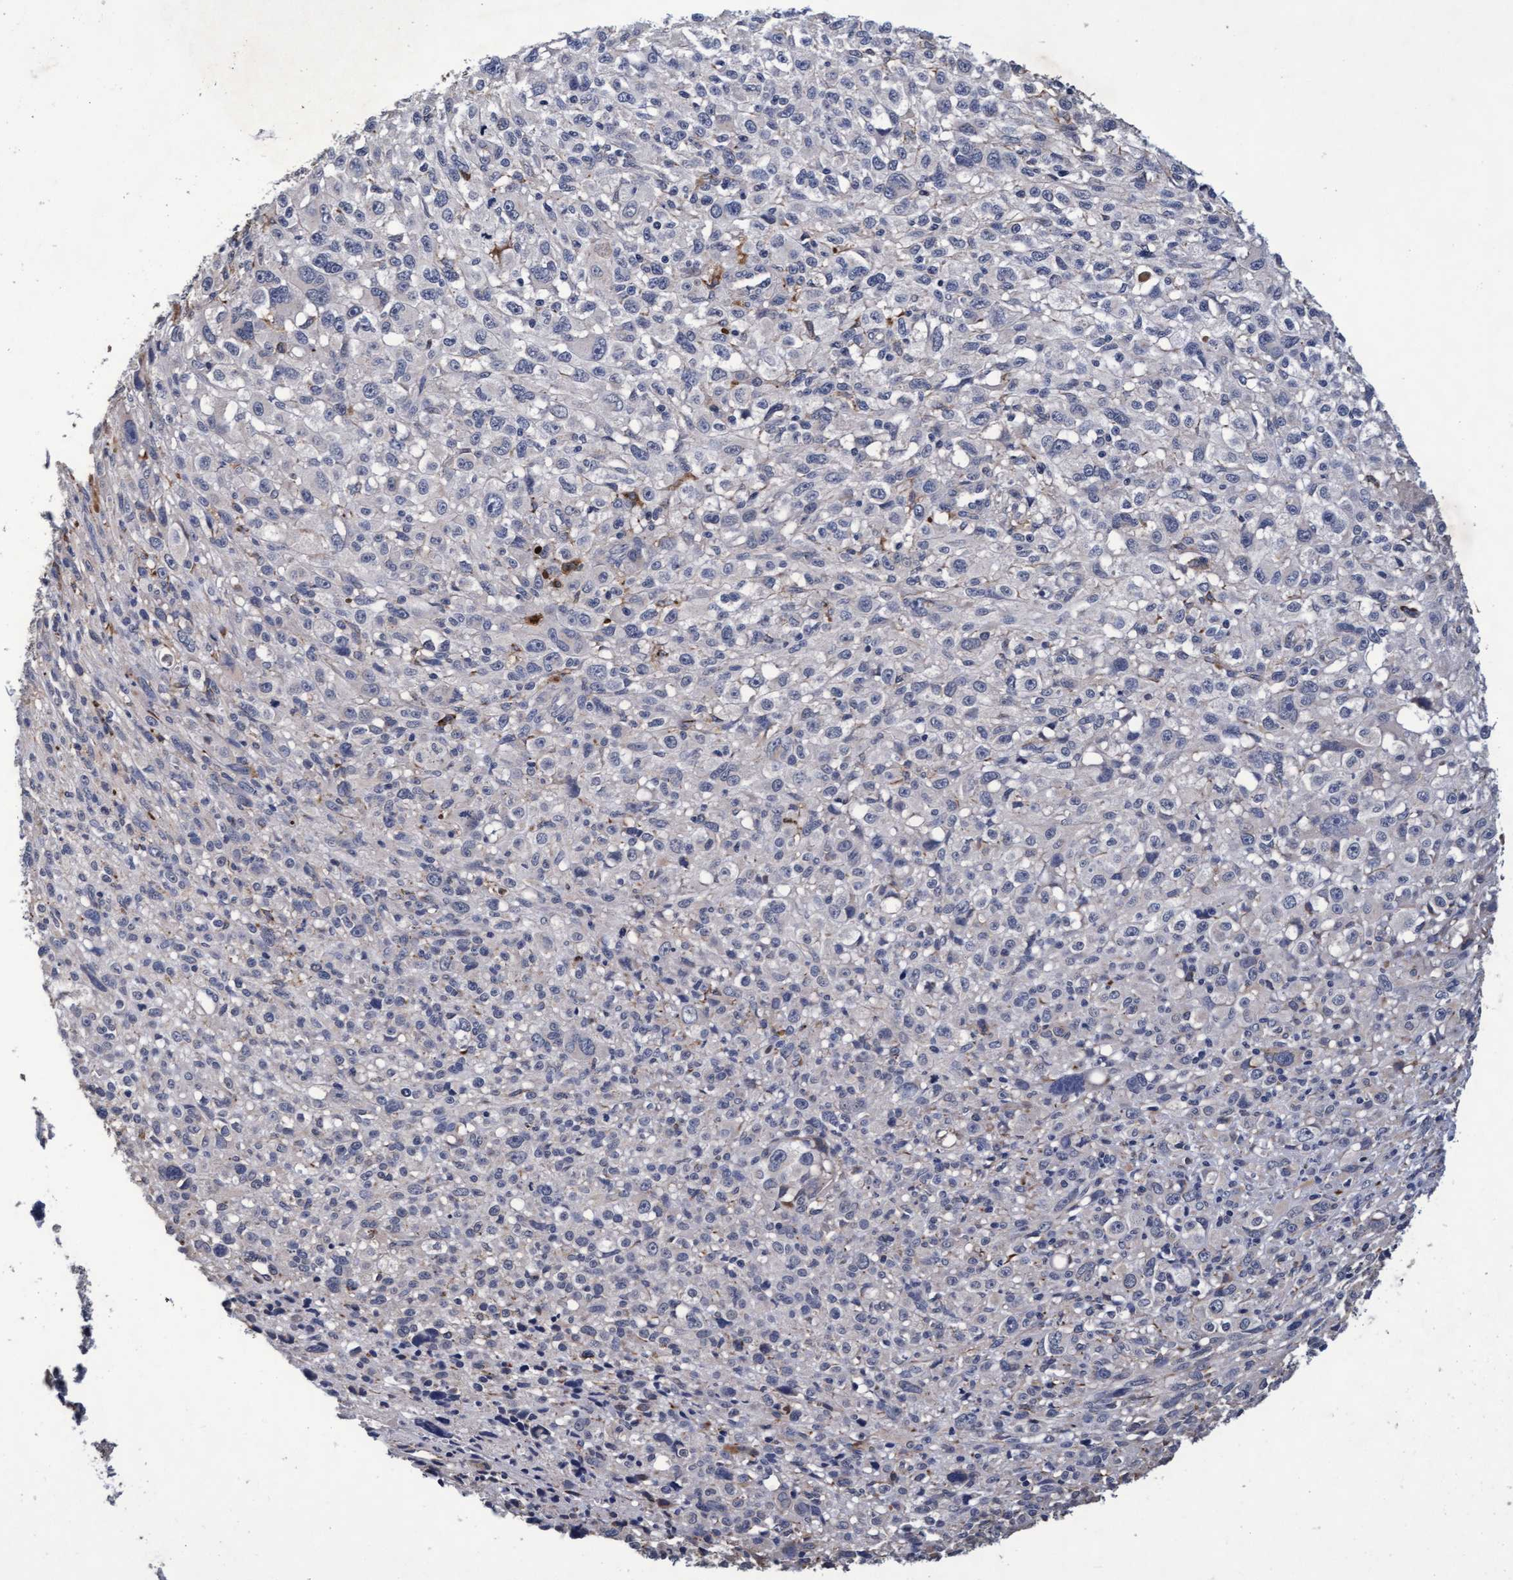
{"staining": {"intensity": "negative", "quantity": "none", "location": "none"}, "tissue": "melanoma", "cell_type": "Tumor cells", "image_type": "cancer", "snomed": [{"axis": "morphology", "description": "Malignant melanoma, NOS"}, {"axis": "topography", "description": "Skin"}], "caption": "DAB immunohistochemical staining of malignant melanoma displays no significant staining in tumor cells.", "gene": "CPQ", "patient": {"sex": "female", "age": 55}}